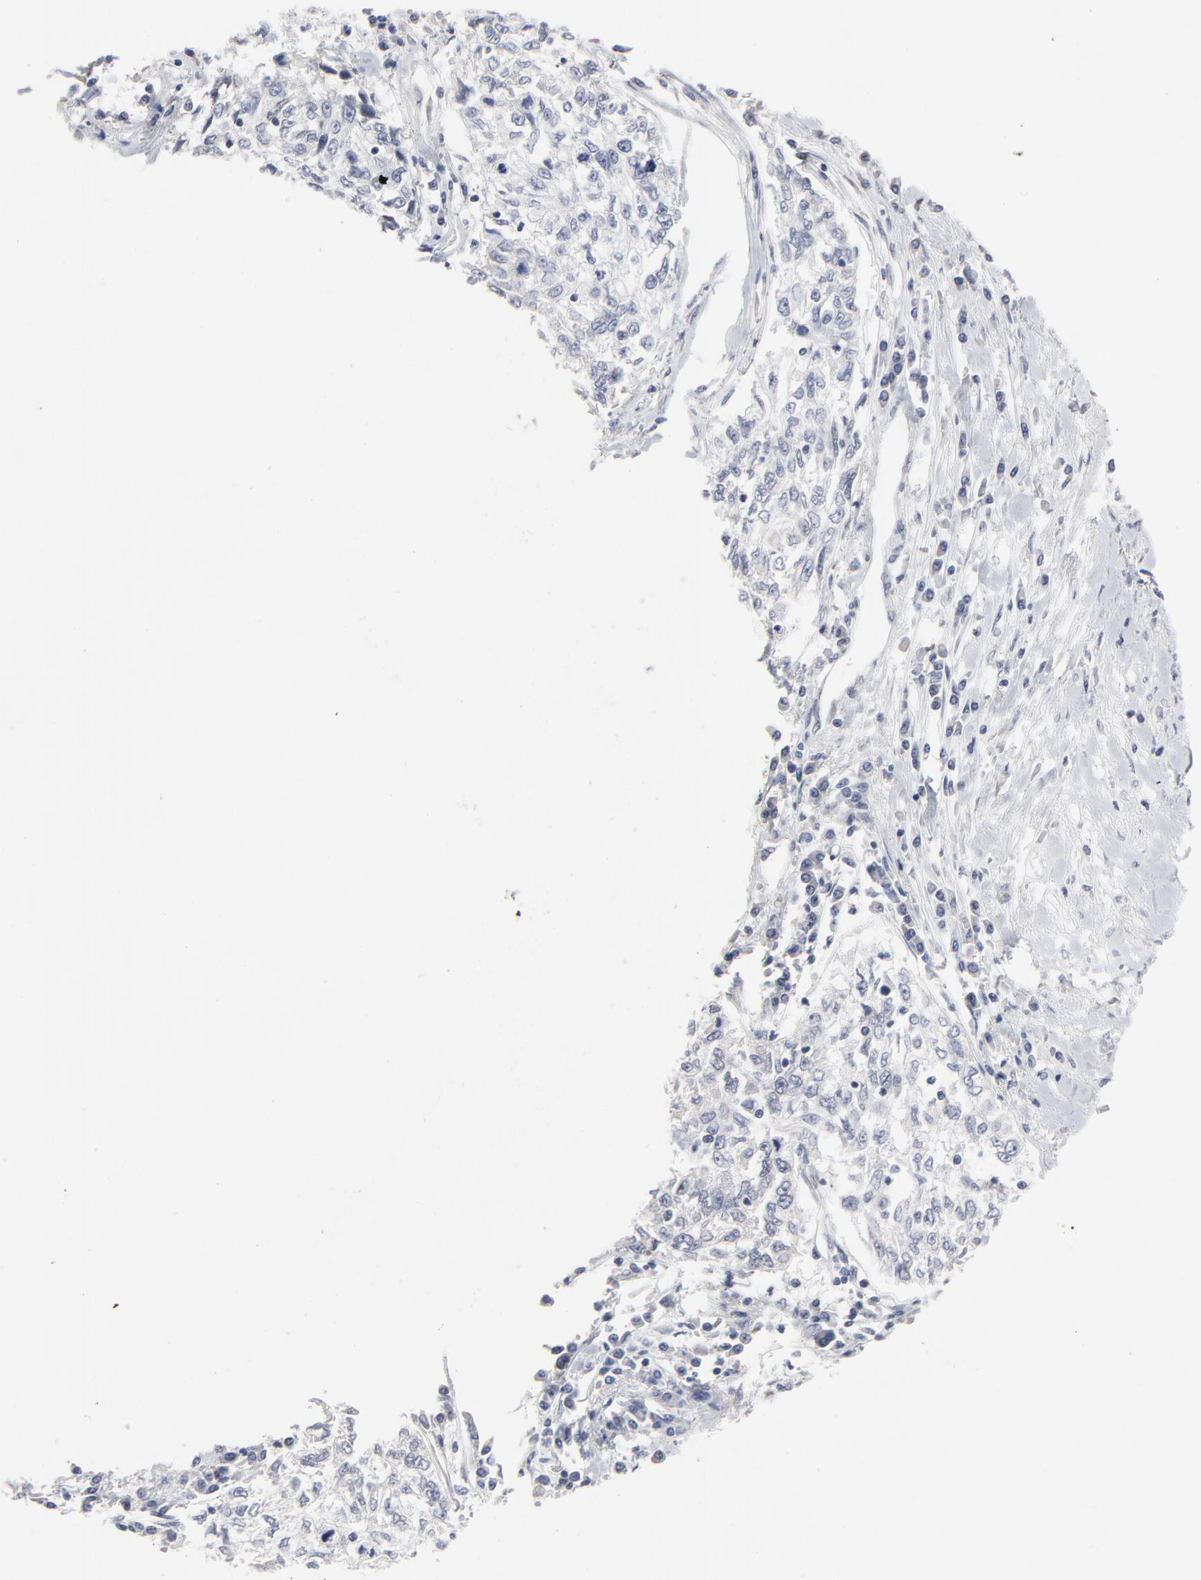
{"staining": {"intensity": "negative", "quantity": "none", "location": "none"}, "tissue": "cervical cancer", "cell_type": "Tumor cells", "image_type": "cancer", "snomed": [{"axis": "morphology", "description": "Normal tissue, NOS"}, {"axis": "morphology", "description": "Squamous cell carcinoma, NOS"}, {"axis": "topography", "description": "Cervix"}], "caption": "DAB immunohistochemical staining of human cervical squamous cell carcinoma shows no significant expression in tumor cells.", "gene": "SYNE2", "patient": {"sex": "female", "age": 45}}